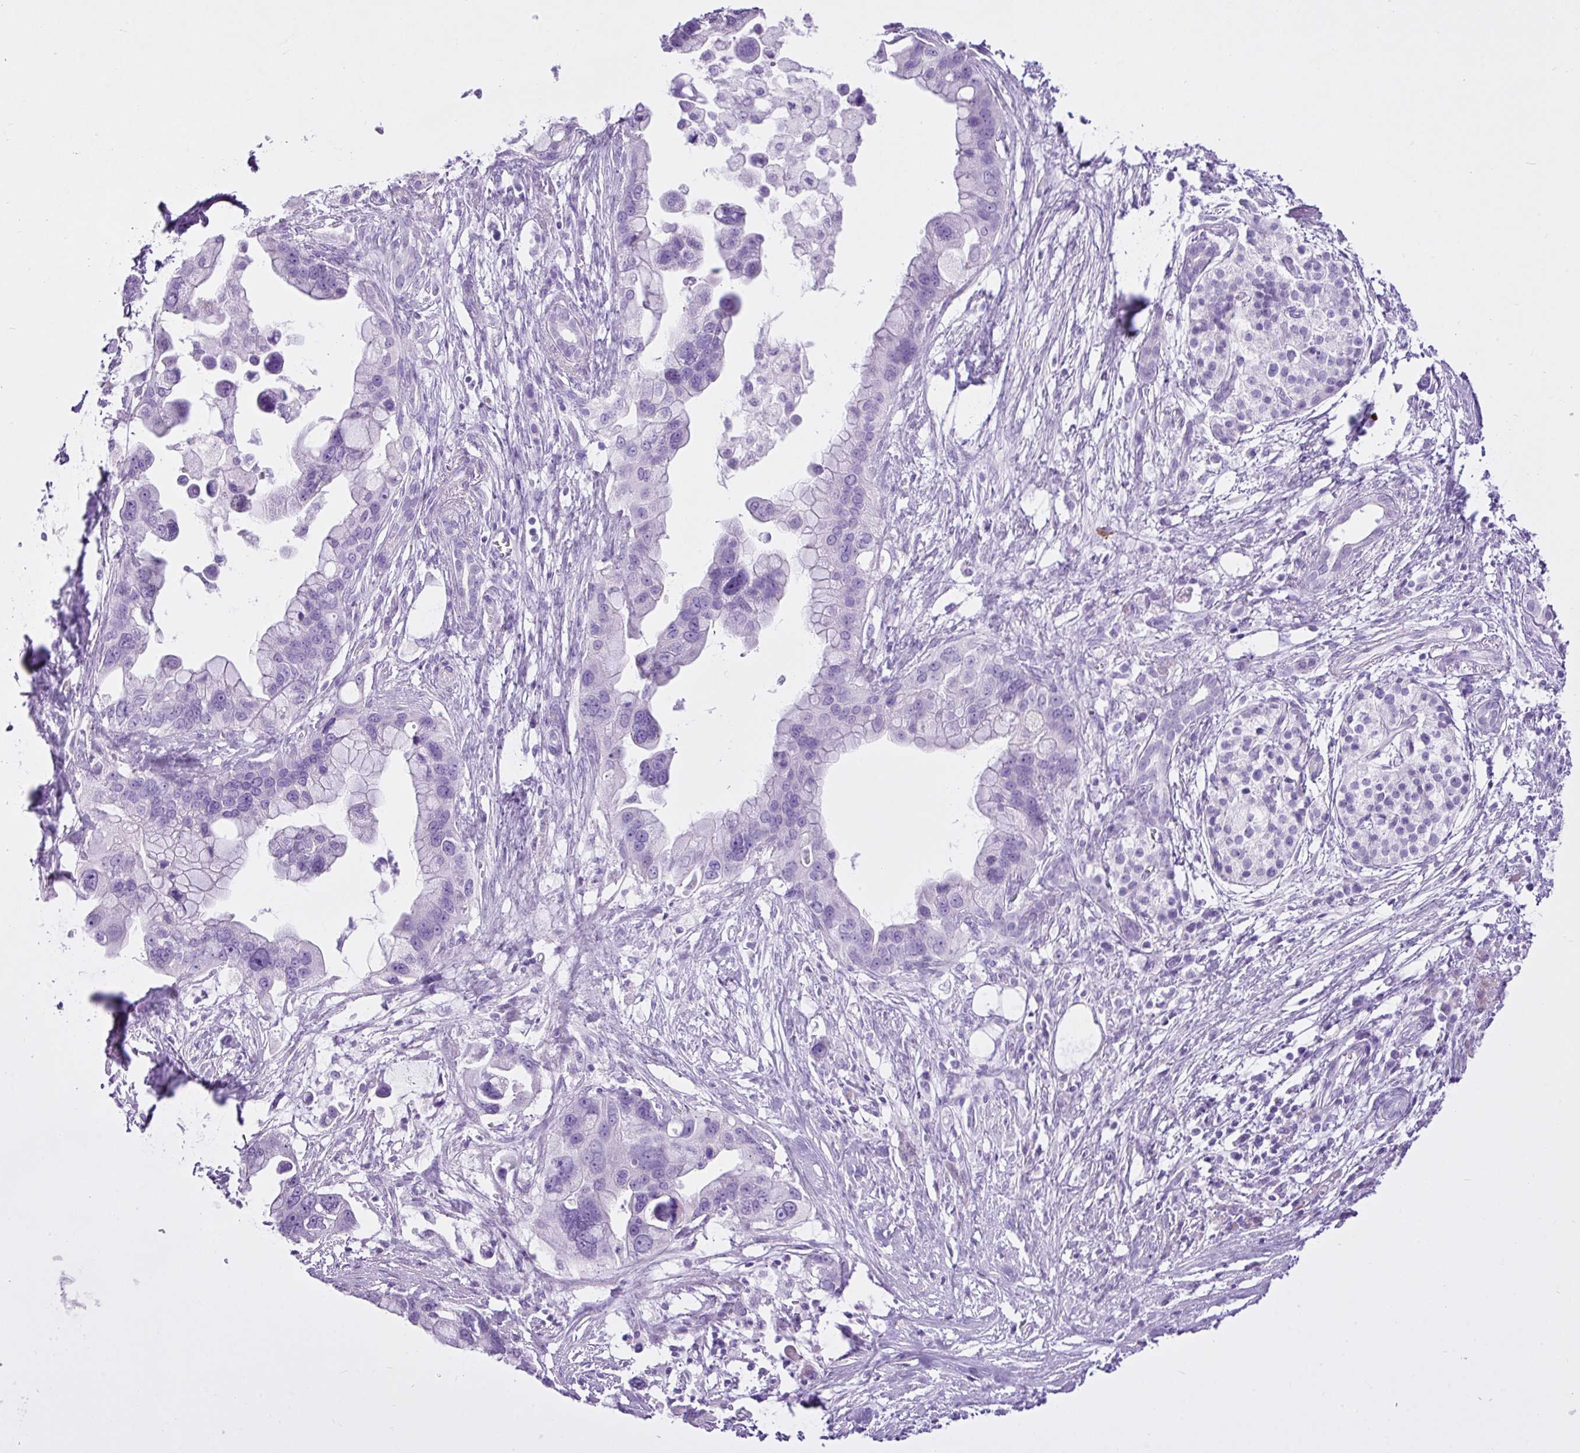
{"staining": {"intensity": "negative", "quantity": "none", "location": "none"}, "tissue": "pancreatic cancer", "cell_type": "Tumor cells", "image_type": "cancer", "snomed": [{"axis": "morphology", "description": "Adenocarcinoma, NOS"}, {"axis": "topography", "description": "Pancreas"}], "caption": "Tumor cells show no significant protein expression in pancreatic adenocarcinoma. (DAB IHC with hematoxylin counter stain).", "gene": "LILRB4", "patient": {"sex": "female", "age": 83}}